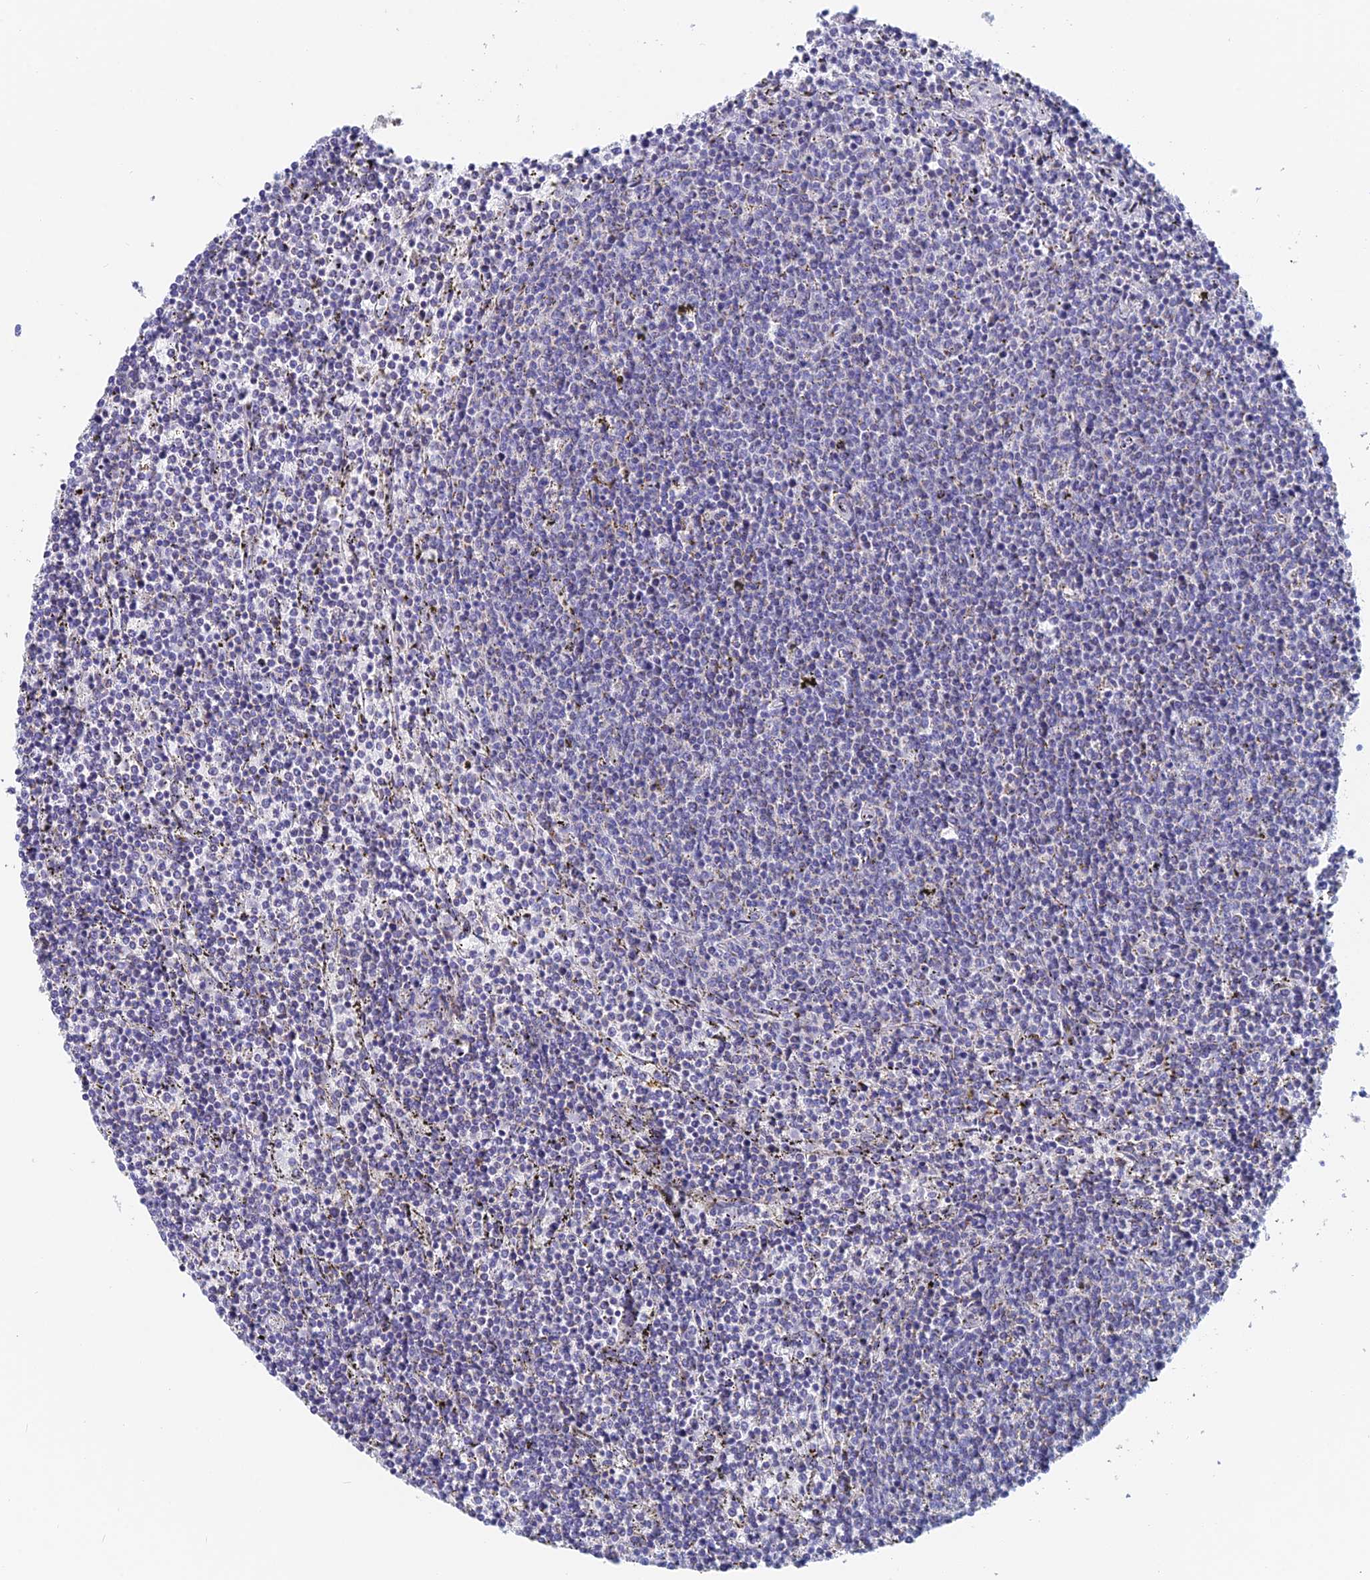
{"staining": {"intensity": "negative", "quantity": "none", "location": "none"}, "tissue": "lymphoma", "cell_type": "Tumor cells", "image_type": "cancer", "snomed": [{"axis": "morphology", "description": "Malignant lymphoma, non-Hodgkin's type, Low grade"}, {"axis": "topography", "description": "Spleen"}], "caption": "This is an IHC histopathology image of lymphoma. There is no staining in tumor cells.", "gene": "ACSM1", "patient": {"sex": "female", "age": 50}}